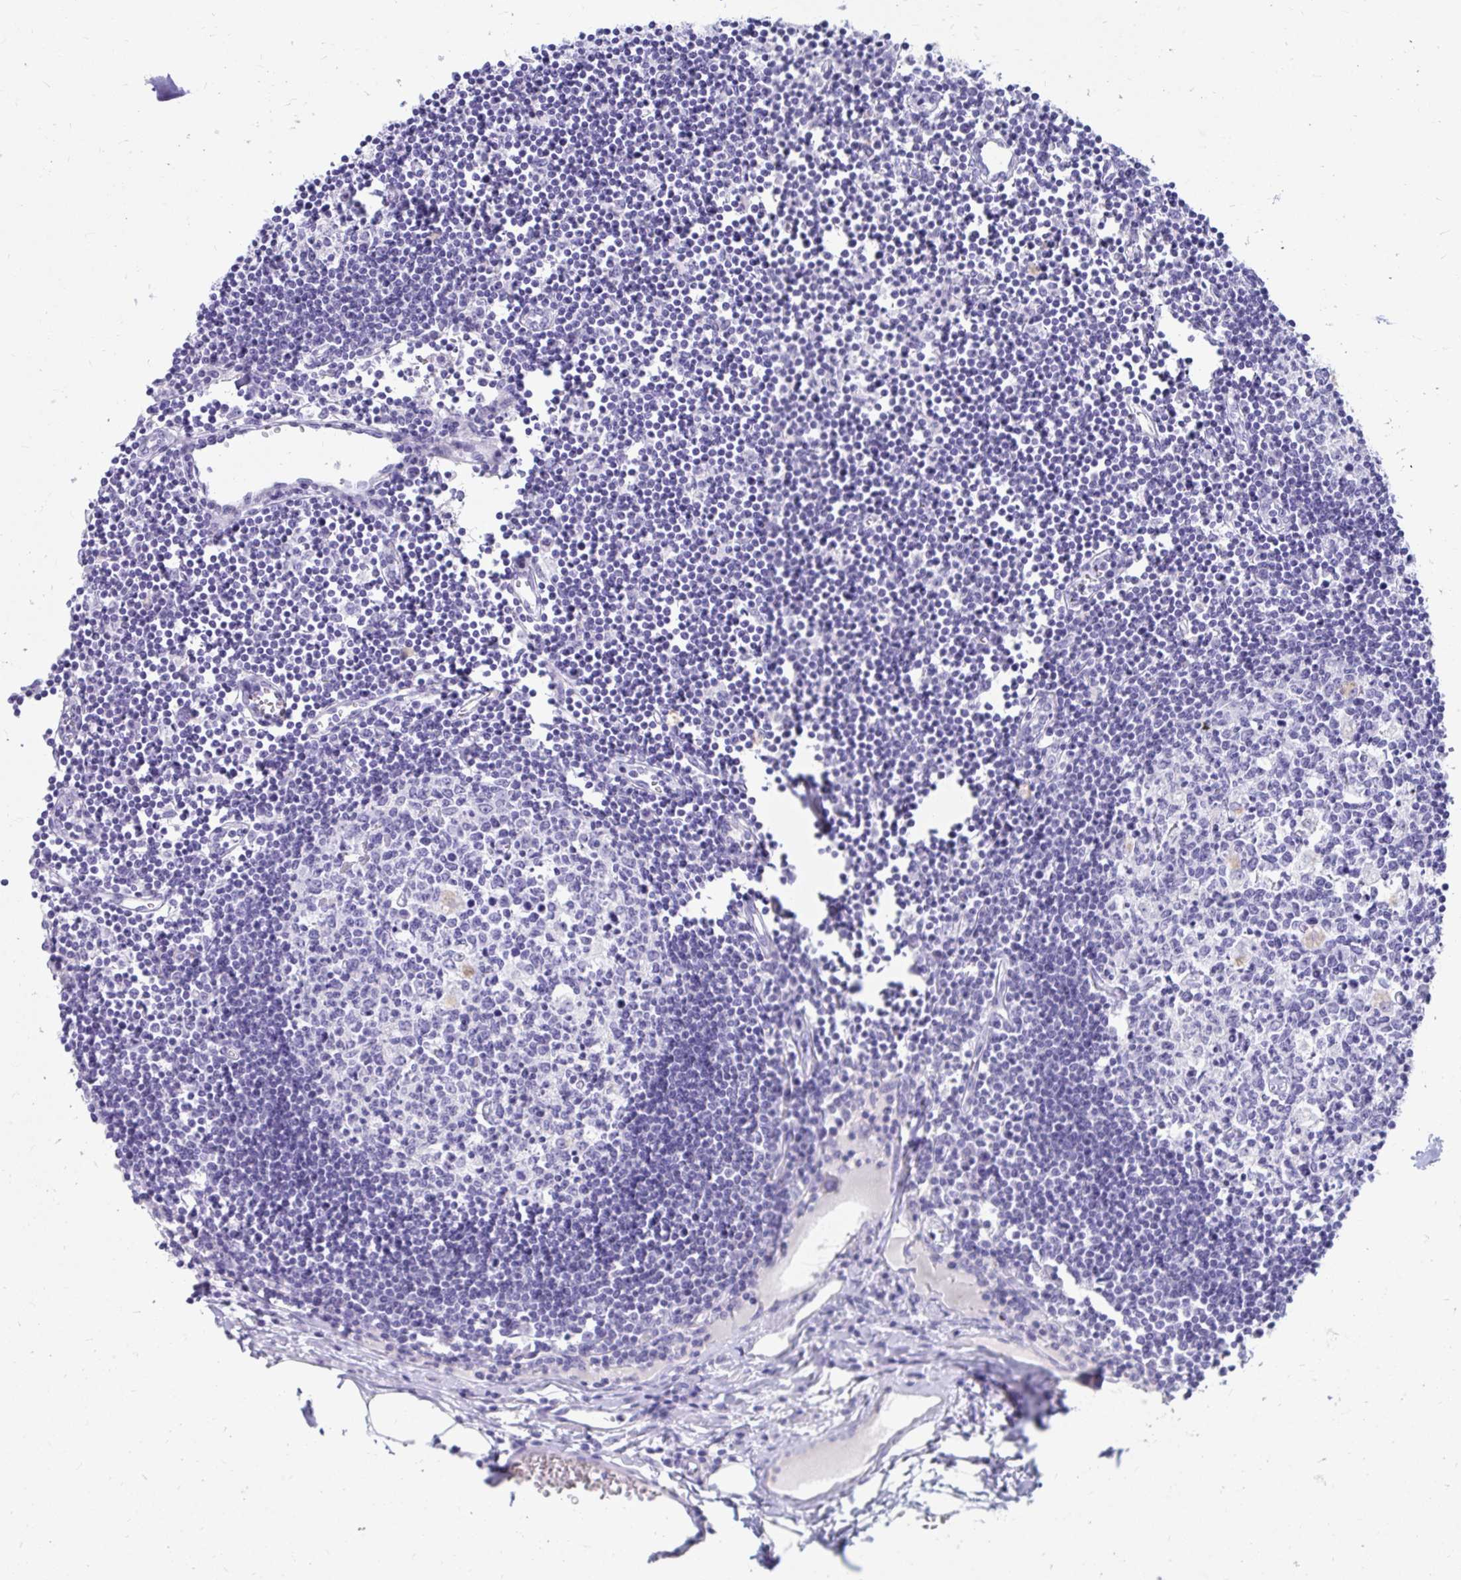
{"staining": {"intensity": "negative", "quantity": "none", "location": "none"}, "tissue": "lymph node", "cell_type": "Germinal center cells", "image_type": "normal", "snomed": [{"axis": "morphology", "description": "Normal tissue, NOS"}, {"axis": "topography", "description": "Lymph node"}], "caption": "DAB immunohistochemical staining of unremarkable human lymph node shows no significant staining in germinal center cells. (Stains: DAB immunohistochemistry with hematoxylin counter stain, Microscopy: brightfield microscopy at high magnification).", "gene": "DPEP3", "patient": {"sex": "female", "age": 65}}